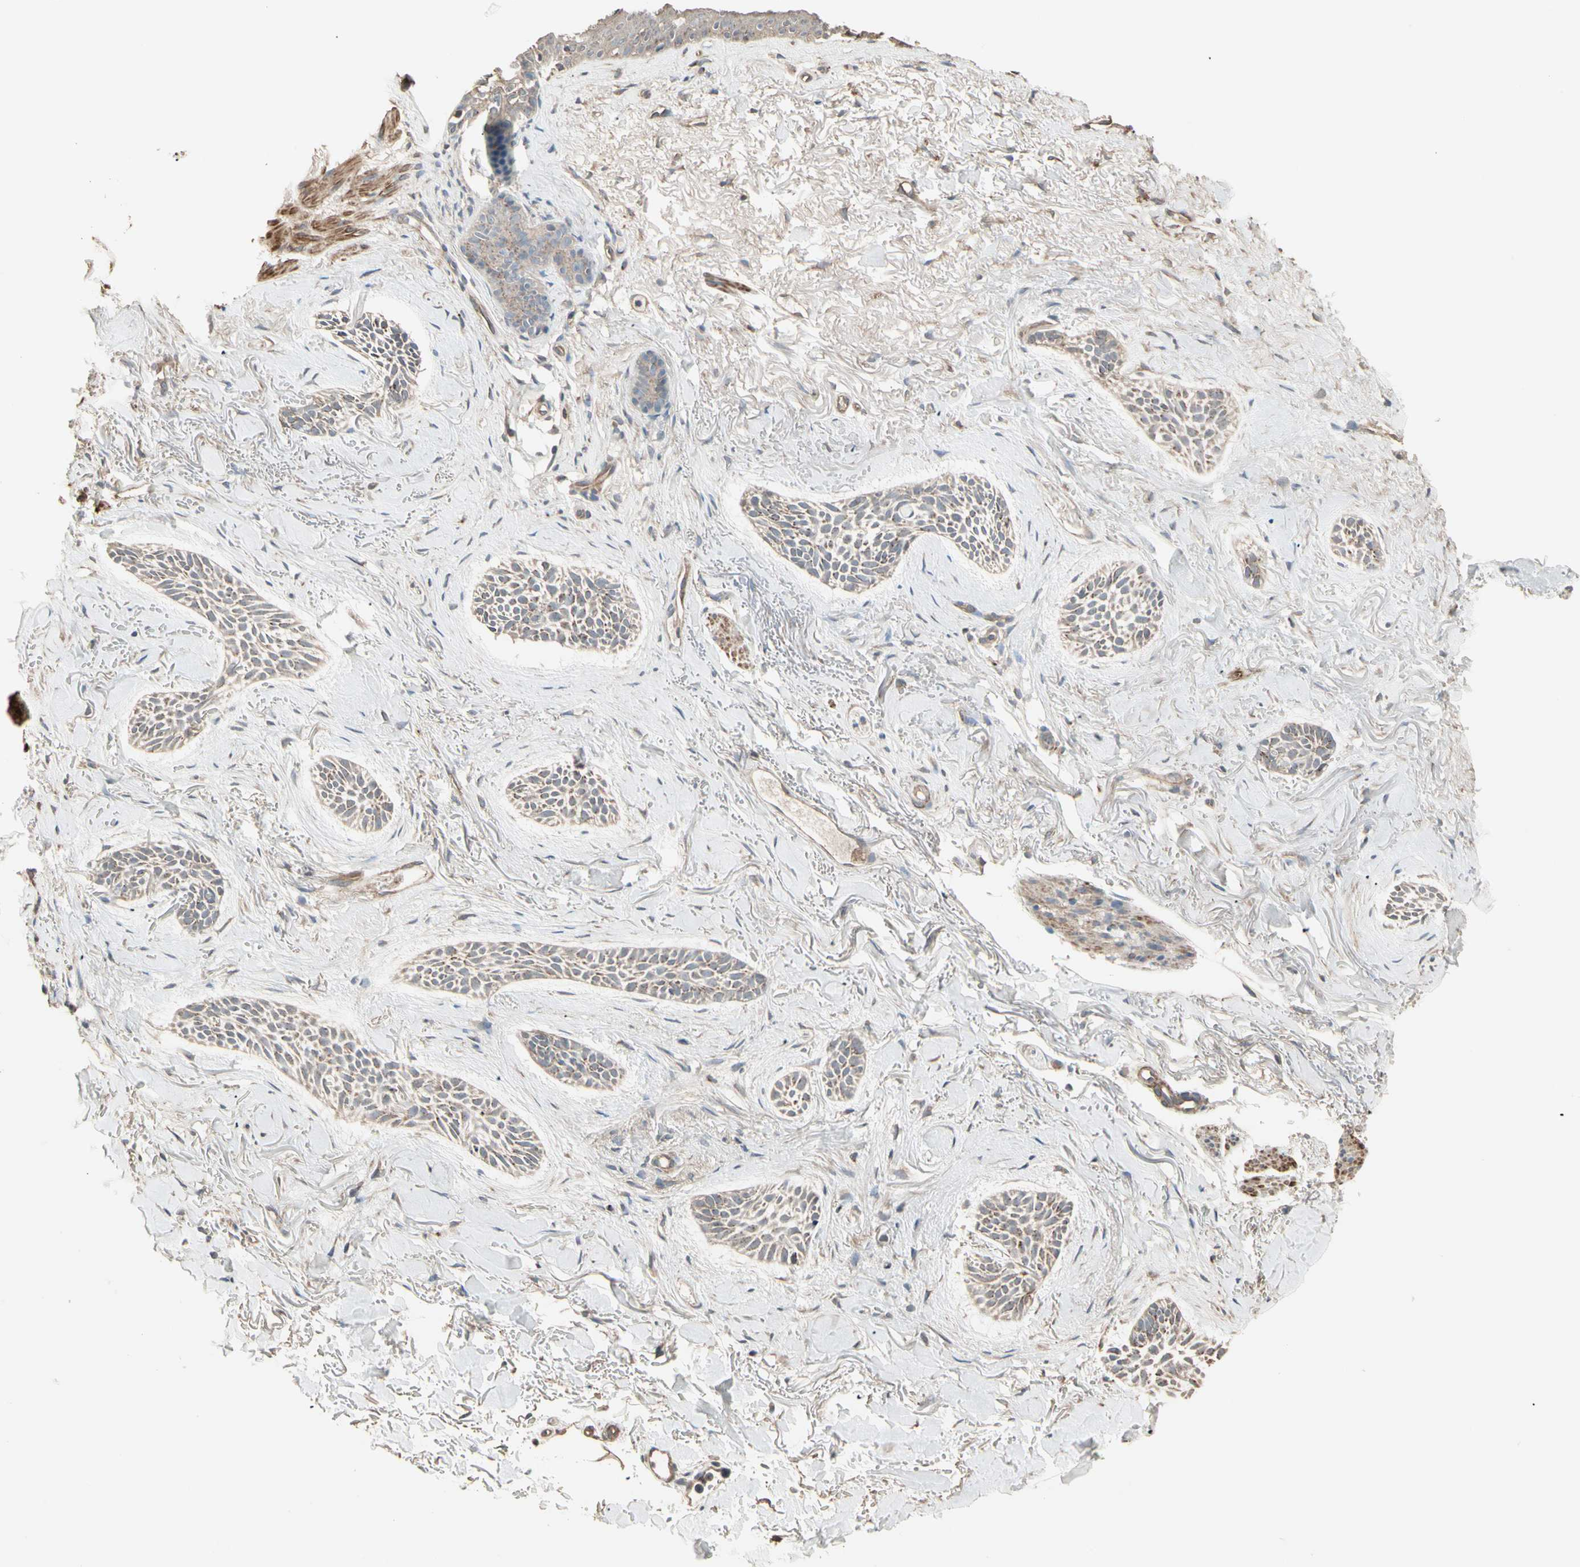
{"staining": {"intensity": "weak", "quantity": ">75%", "location": "cytoplasmic/membranous"}, "tissue": "skin cancer", "cell_type": "Tumor cells", "image_type": "cancer", "snomed": [{"axis": "morphology", "description": "Normal tissue, NOS"}, {"axis": "morphology", "description": "Basal cell carcinoma"}, {"axis": "topography", "description": "Skin"}], "caption": "Immunohistochemistry (IHC) photomicrograph of skin basal cell carcinoma stained for a protein (brown), which shows low levels of weak cytoplasmic/membranous positivity in approximately >75% of tumor cells.", "gene": "GALNT3", "patient": {"sex": "female", "age": 84}}